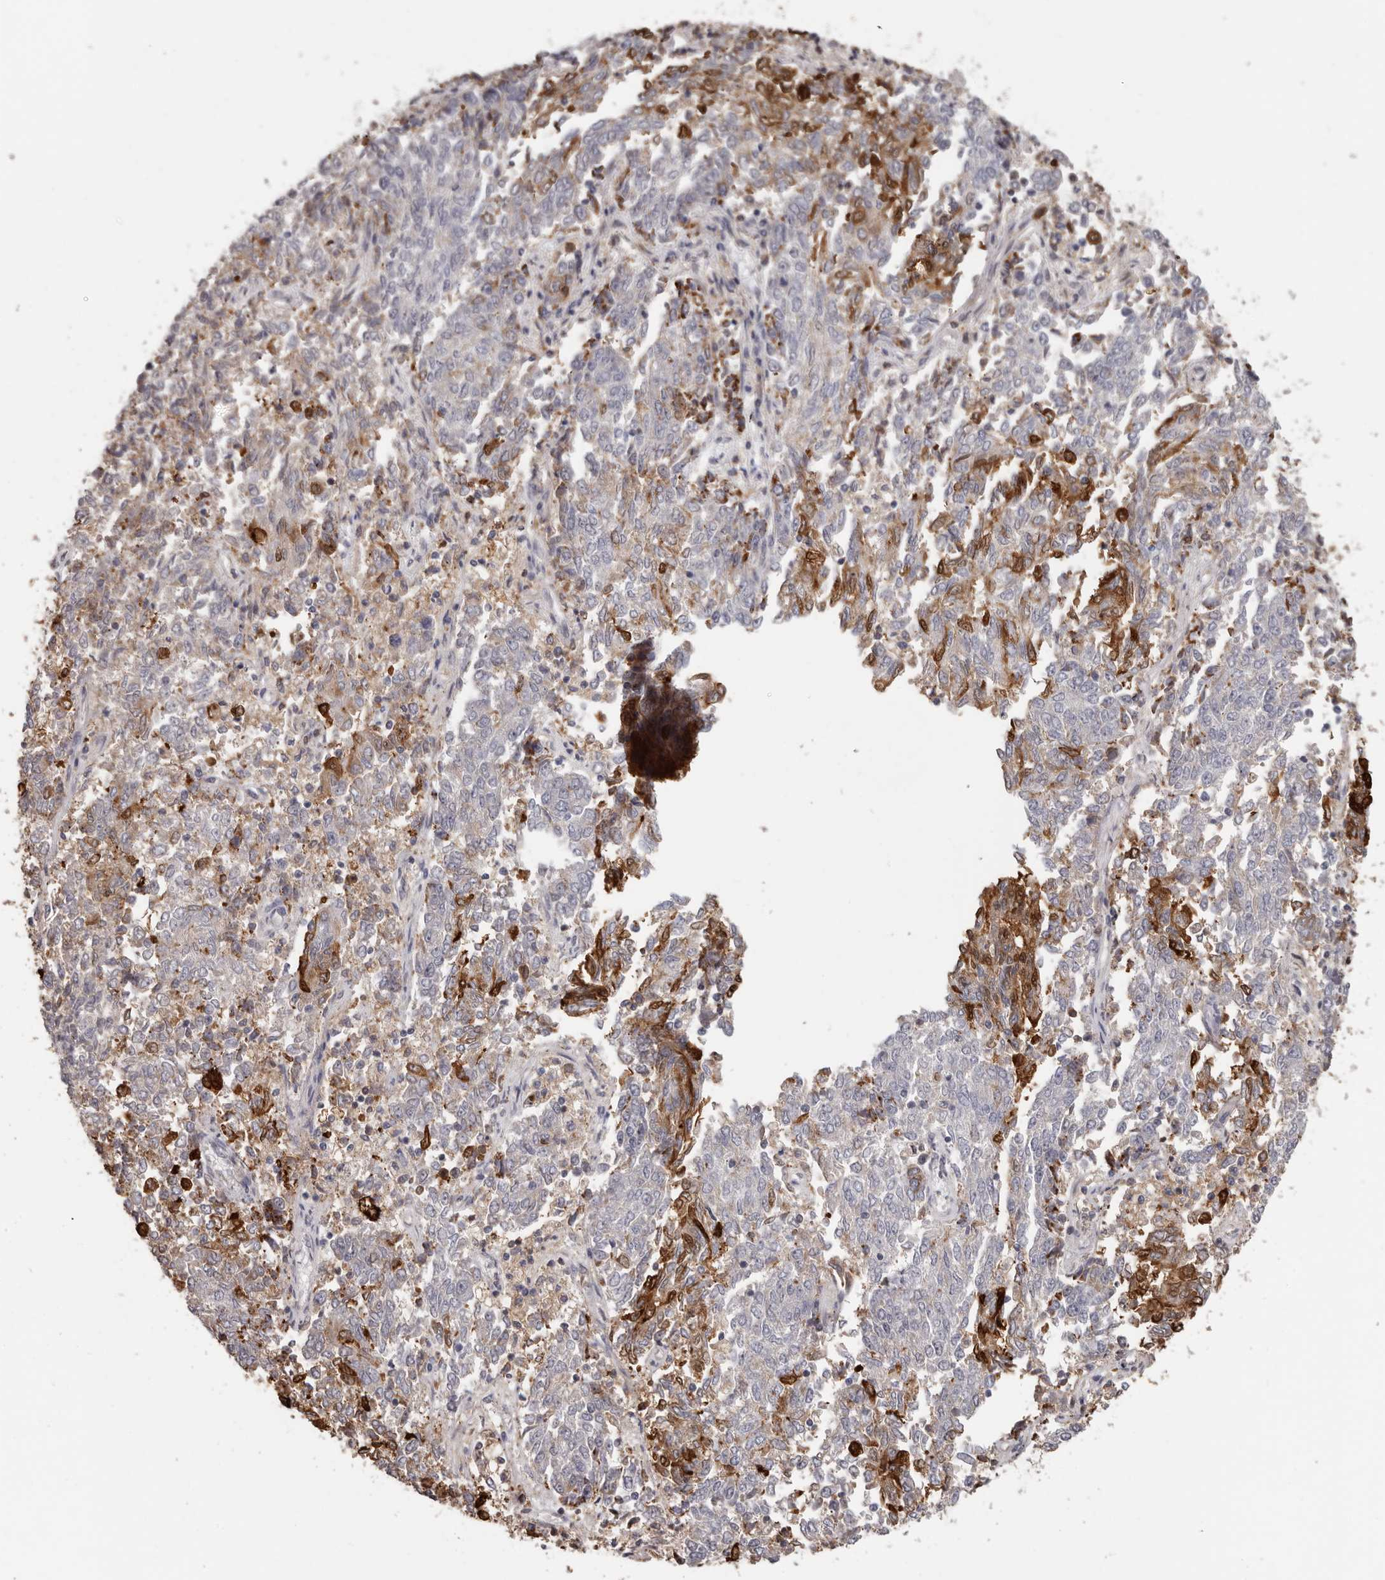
{"staining": {"intensity": "strong", "quantity": "<25%", "location": "cytoplasmic/membranous,nuclear"}, "tissue": "endometrial cancer", "cell_type": "Tumor cells", "image_type": "cancer", "snomed": [{"axis": "morphology", "description": "Adenocarcinoma, NOS"}, {"axis": "topography", "description": "Endometrium"}], "caption": "IHC photomicrograph of neoplastic tissue: adenocarcinoma (endometrial) stained using immunohistochemistry (IHC) exhibits medium levels of strong protein expression localized specifically in the cytoplasmic/membranous and nuclear of tumor cells, appearing as a cytoplasmic/membranous and nuclear brown color.", "gene": "PRR12", "patient": {"sex": "female", "age": 80}}